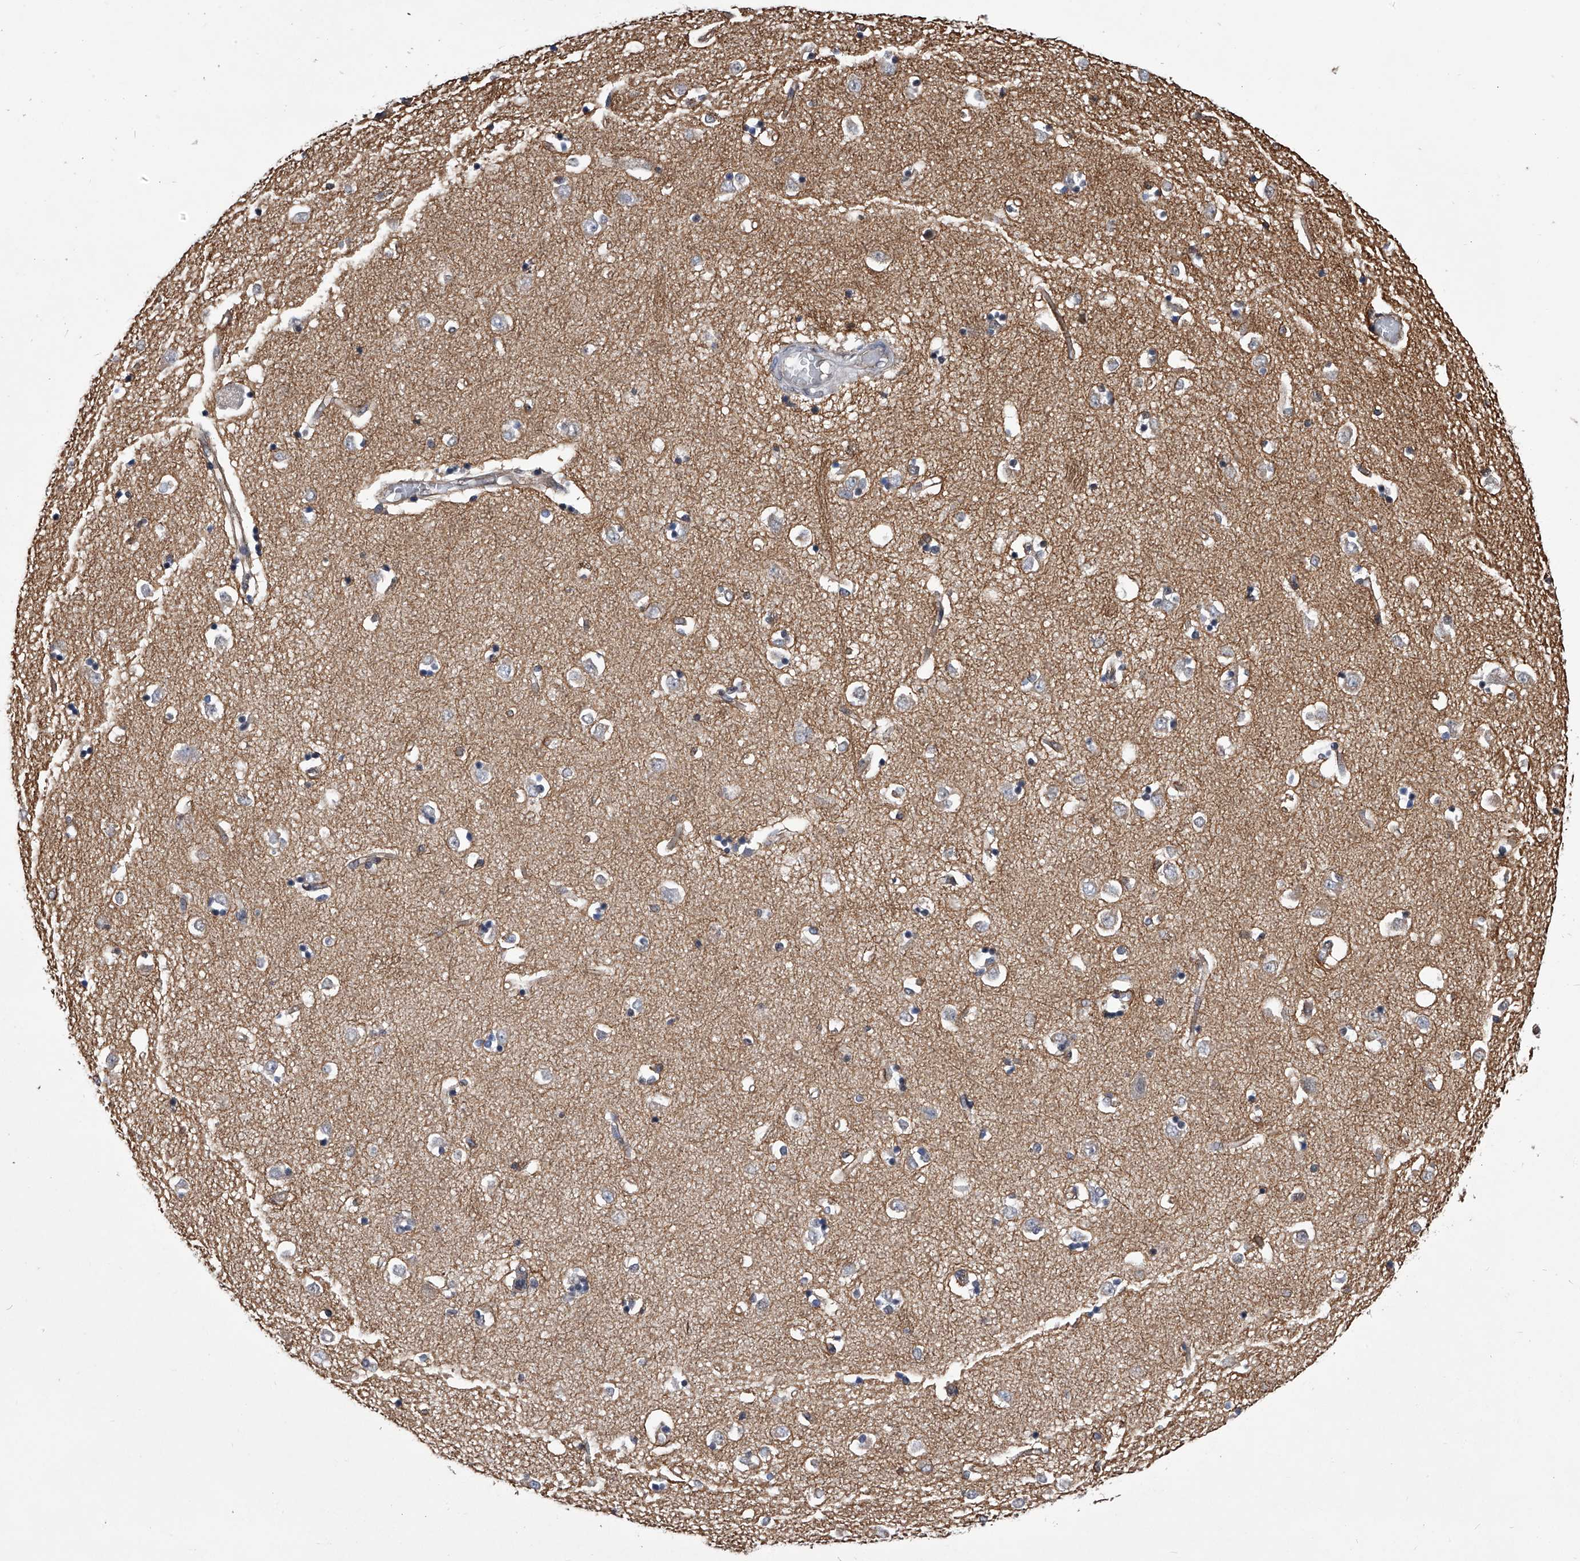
{"staining": {"intensity": "weak", "quantity": "<25%", "location": "cytoplasmic/membranous"}, "tissue": "caudate", "cell_type": "Glial cells", "image_type": "normal", "snomed": [{"axis": "morphology", "description": "Normal tissue, NOS"}, {"axis": "topography", "description": "Lateral ventricle wall"}], "caption": "High magnification brightfield microscopy of normal caudate stained with DAB (brown) and counterstained with hematoxylin (blue): glial cells show no significant staining.", "gene": "ZNF76", "patient": {"sex": "male", "age": 45}}